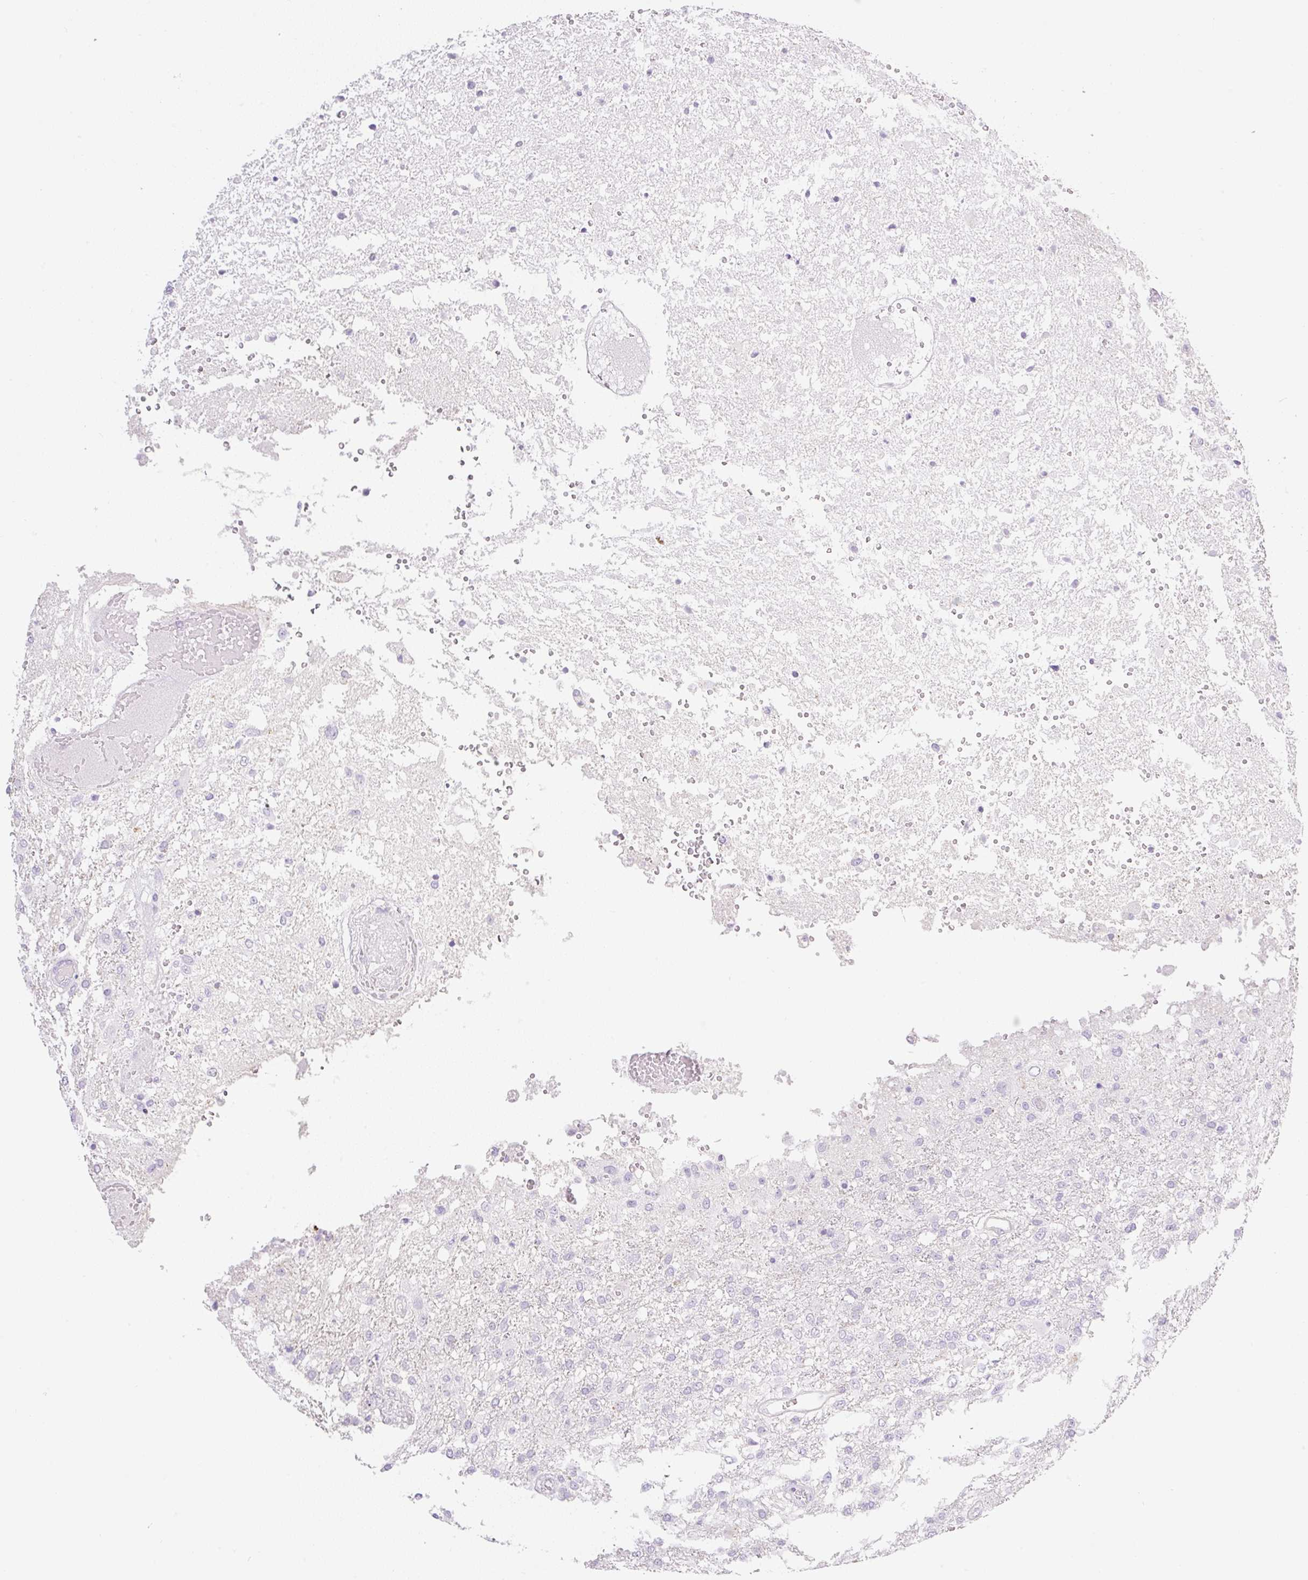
{"staining": {"intensity": "negative", "quantity": "none", "location": "none"}, "tissue": "glioma", "cell_type": "Tumor cells", "image_type": "cancer", "snomed": [{"axis": "morphology", "description": "Glioma, malignant, High grade"}, {"axis": "topography", "description": "Brain"}], "caption": "High power microscopy histopathology image of an immunohistochemistry (IHC) photomicrograph of glioma, revealing no significant positivity in tumor cells.", "gene": "MIA2", "patient": {"sex": "female", "age": 74}}